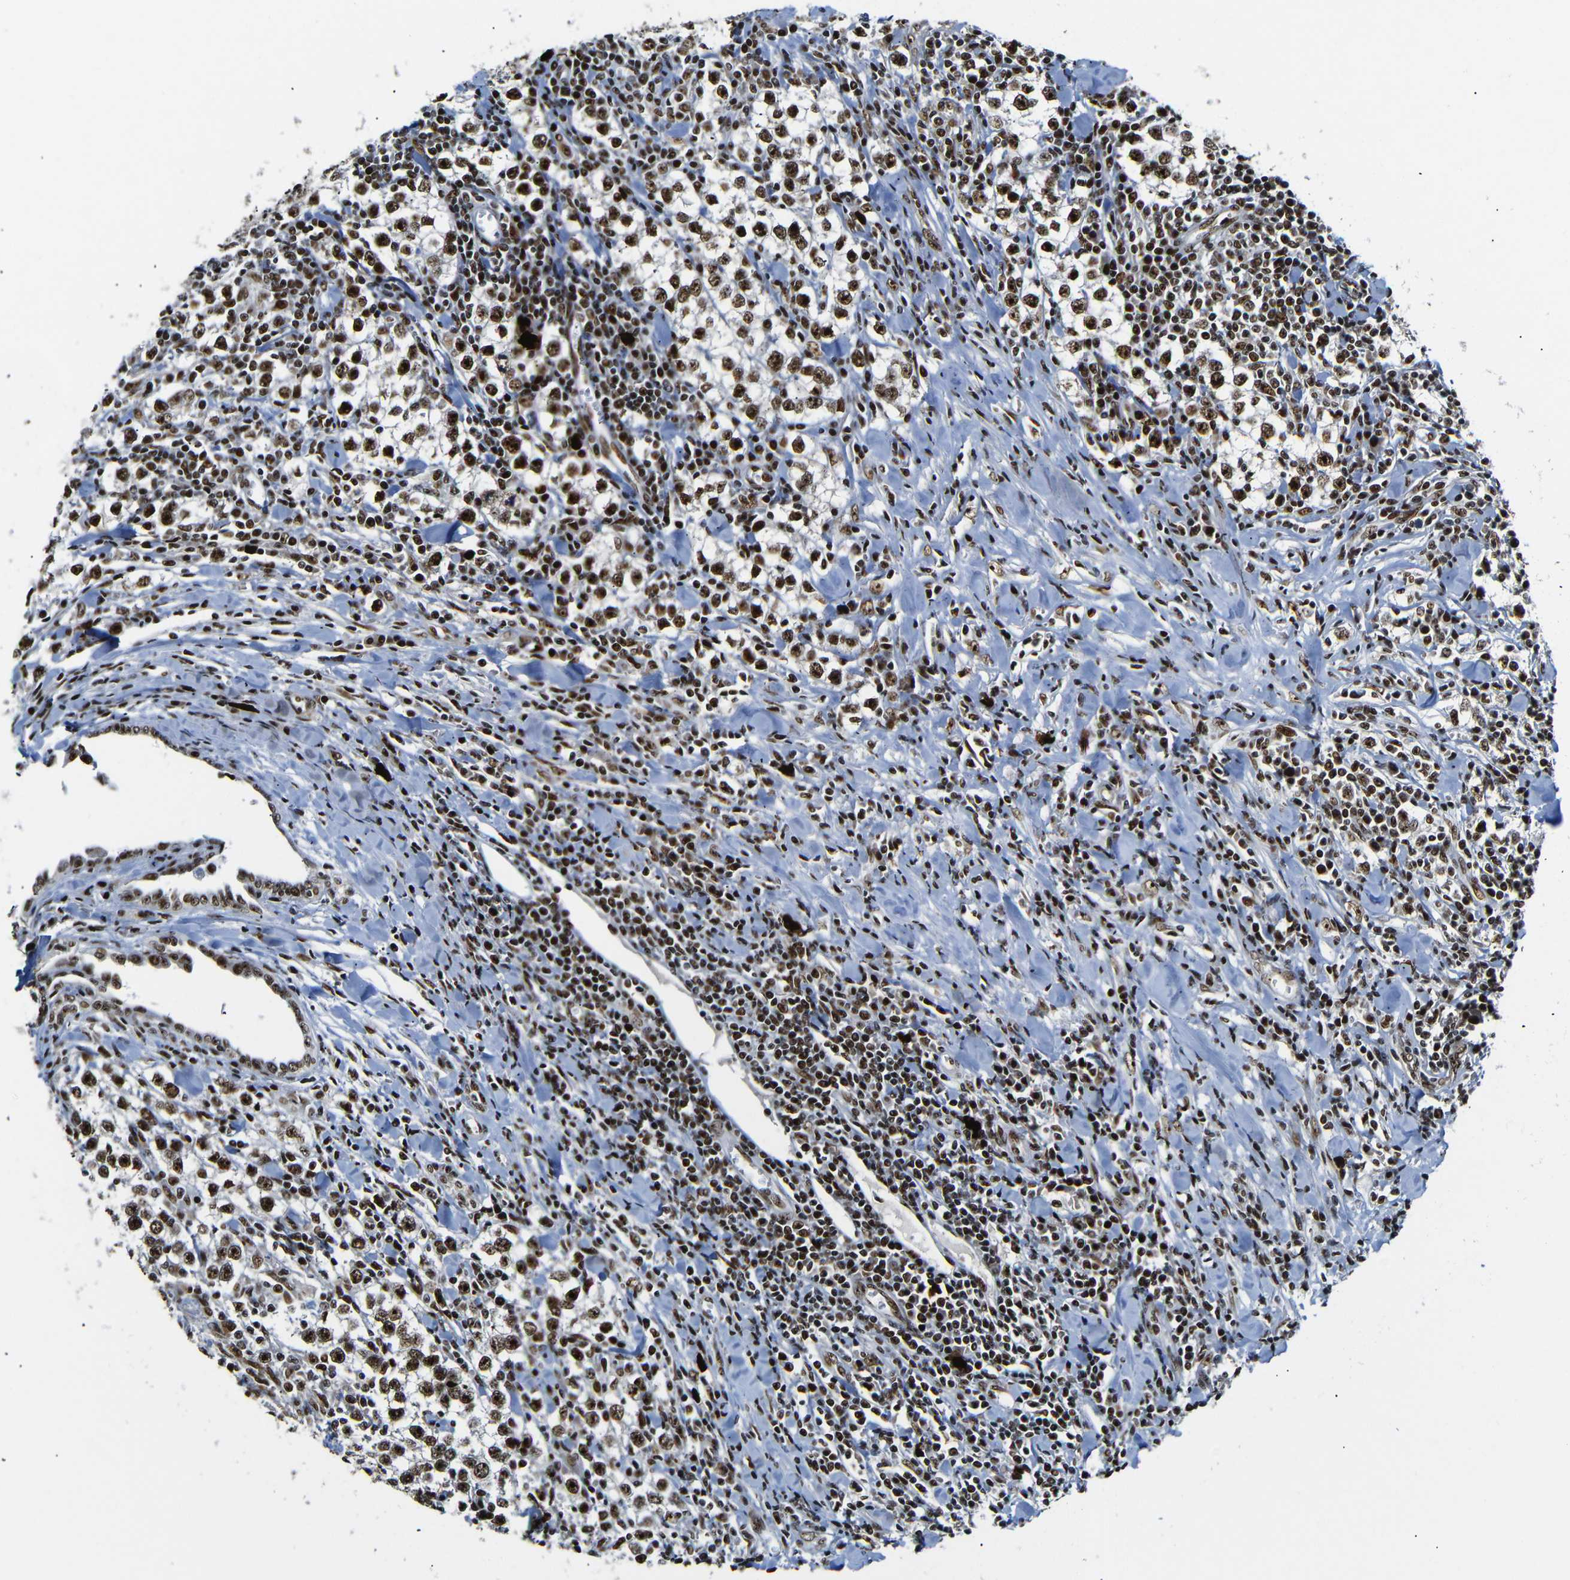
{"staining": {"intensity": "strong", "quantity": ">75%", "location": "nuclear"}, "tissue": "testis cancer", "cell_type": "Tumor cells", "image_type": "cancer", "snomed": [{"axis": "morphology", "description": "Seminoma, NOS"}, {"axis": "morphology", "description": "Carcinoma, Embryonal, NOS"}, {"axis": "topography", "description": "Testis"}], "caption": "The image exhibits staining of testis cancer (seminoma), revealing strong nuclear protein positivity (brown color) within tumor cells.", "gene": "SETDB2", "patient": {"sex": "male", "age": 36}}